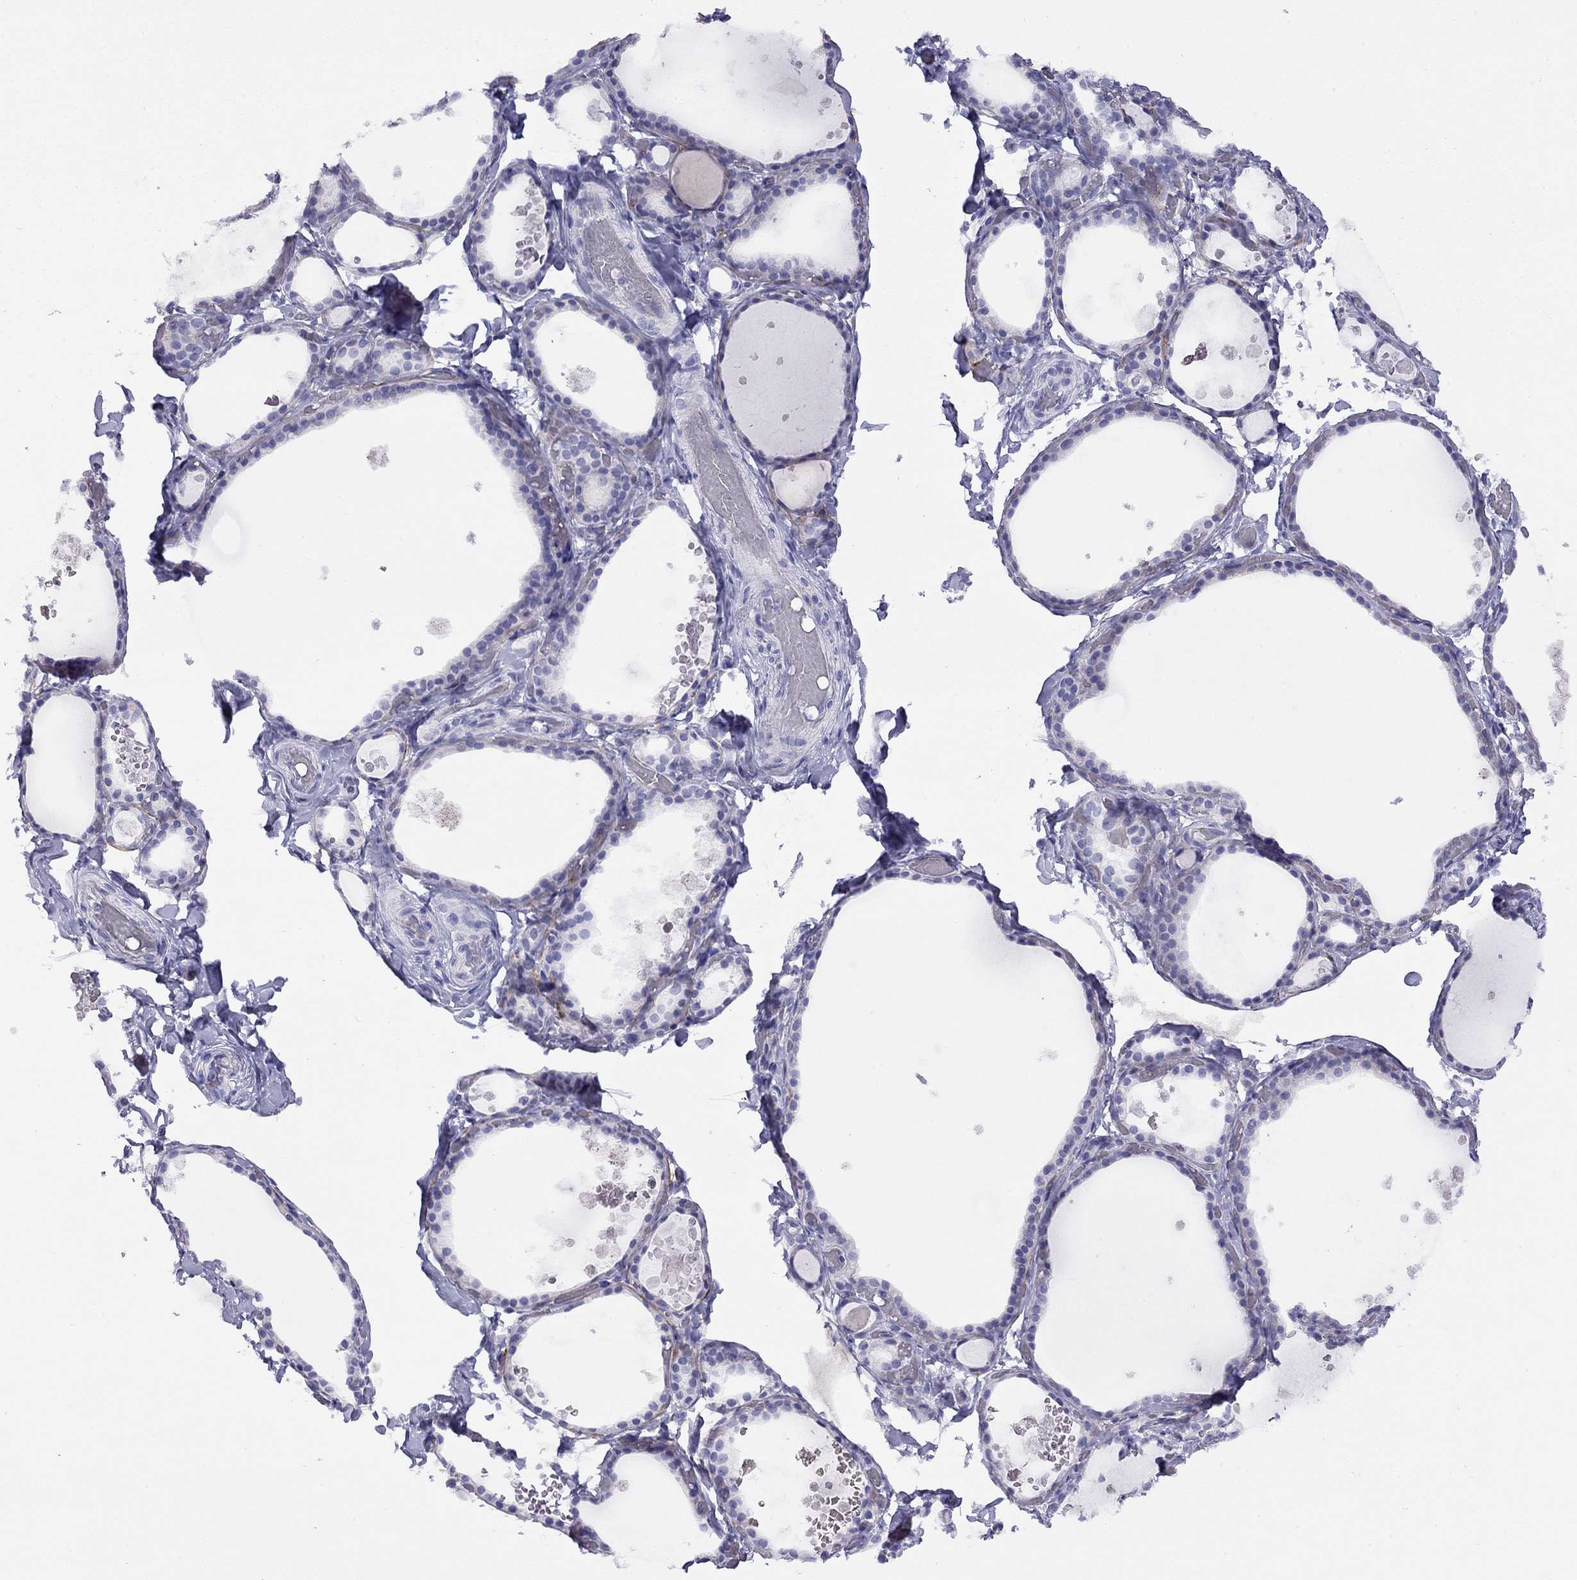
{"staining": {"intensity": "negative", "quantity": "none", "location": "none"}, "tissue": "thyroid gland", "cell_type": "Glandular cells", "image_type": "normal", "snomed": [{"axis": "morphology", "description": "Normal tissue, NOS"}, {"axis": "topography", "description": "Thyroid gland"}], "caption": "This is an IHC image of normal human thyroid gland. There is no staining in glandular cells.", "gene": "CPNE4", "patient": {"sex": "female", "age": 56}}